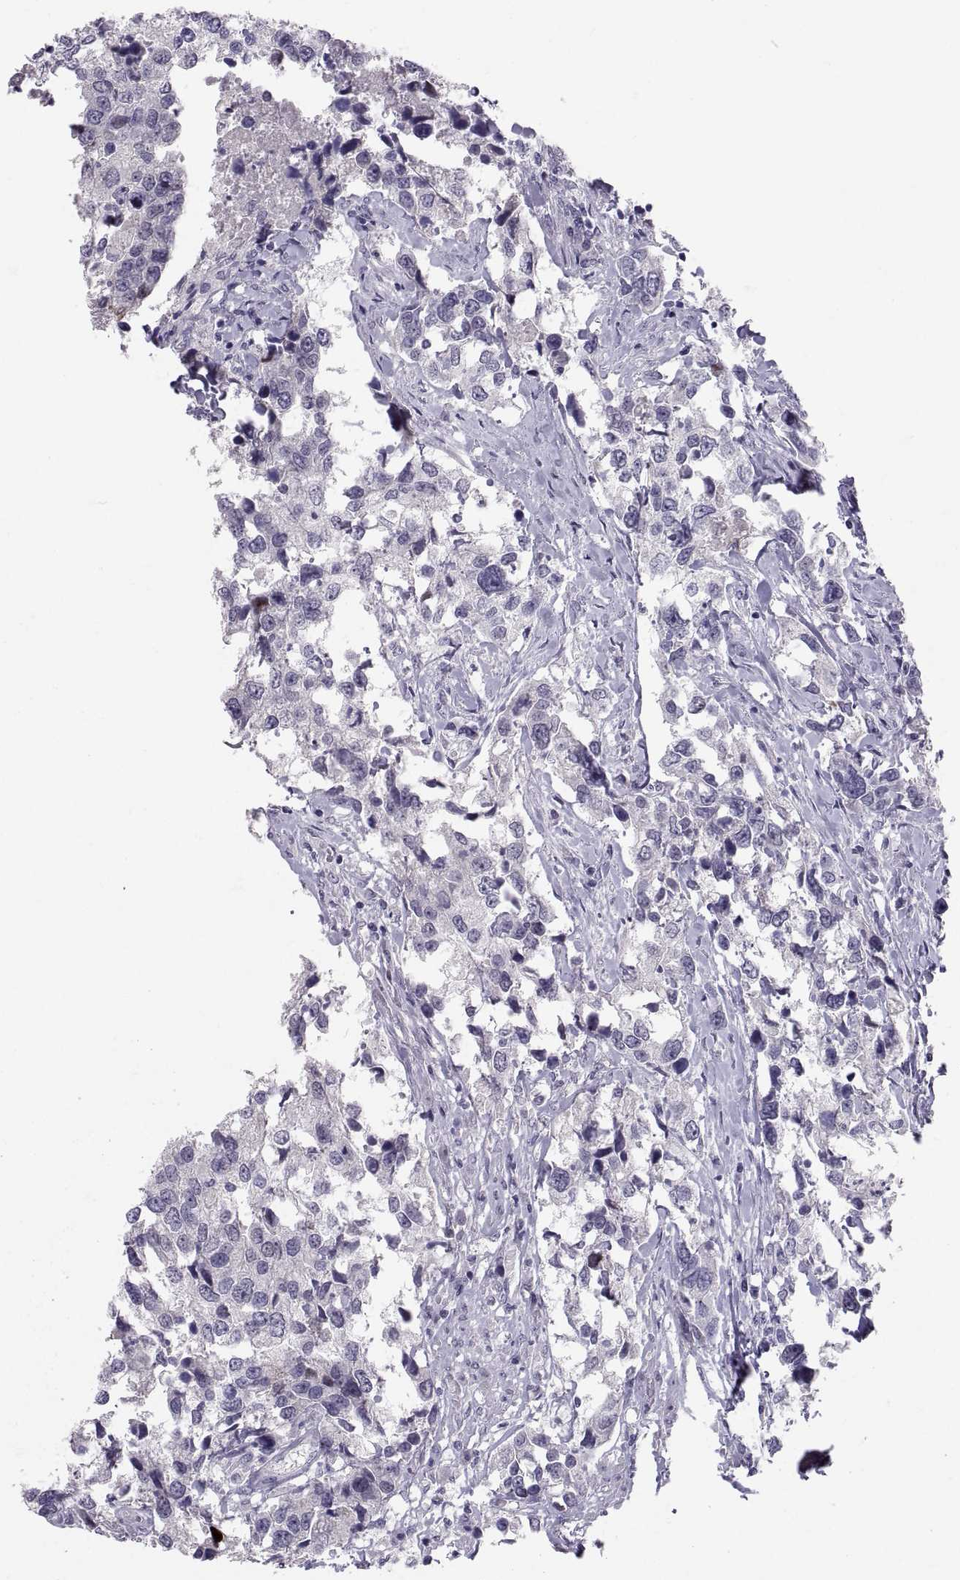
{"staining": {"intensity": "negative", "quantity": "none", "location": "none"}, "tissue": "urothelial cancer", "cell_type": "Tumor cells", "image_type": "cancer", "snomed": [{"axis": "morphology", "description": "Urothelial carcinoma, NOS"}, {"axis": "morphology", "description": "Urothelial carcinoma, High grade"}, {"axis": "topography", "description": "Urinary bladder"}], "caption": "IHC histopathology image of neoplastic tissue: urothelial carcinoma (high-grade) stained with DAB shows no significant protein staining in tumor cells.", "gene": "PTN", "patient": {"sex": "male", "age": 63}}